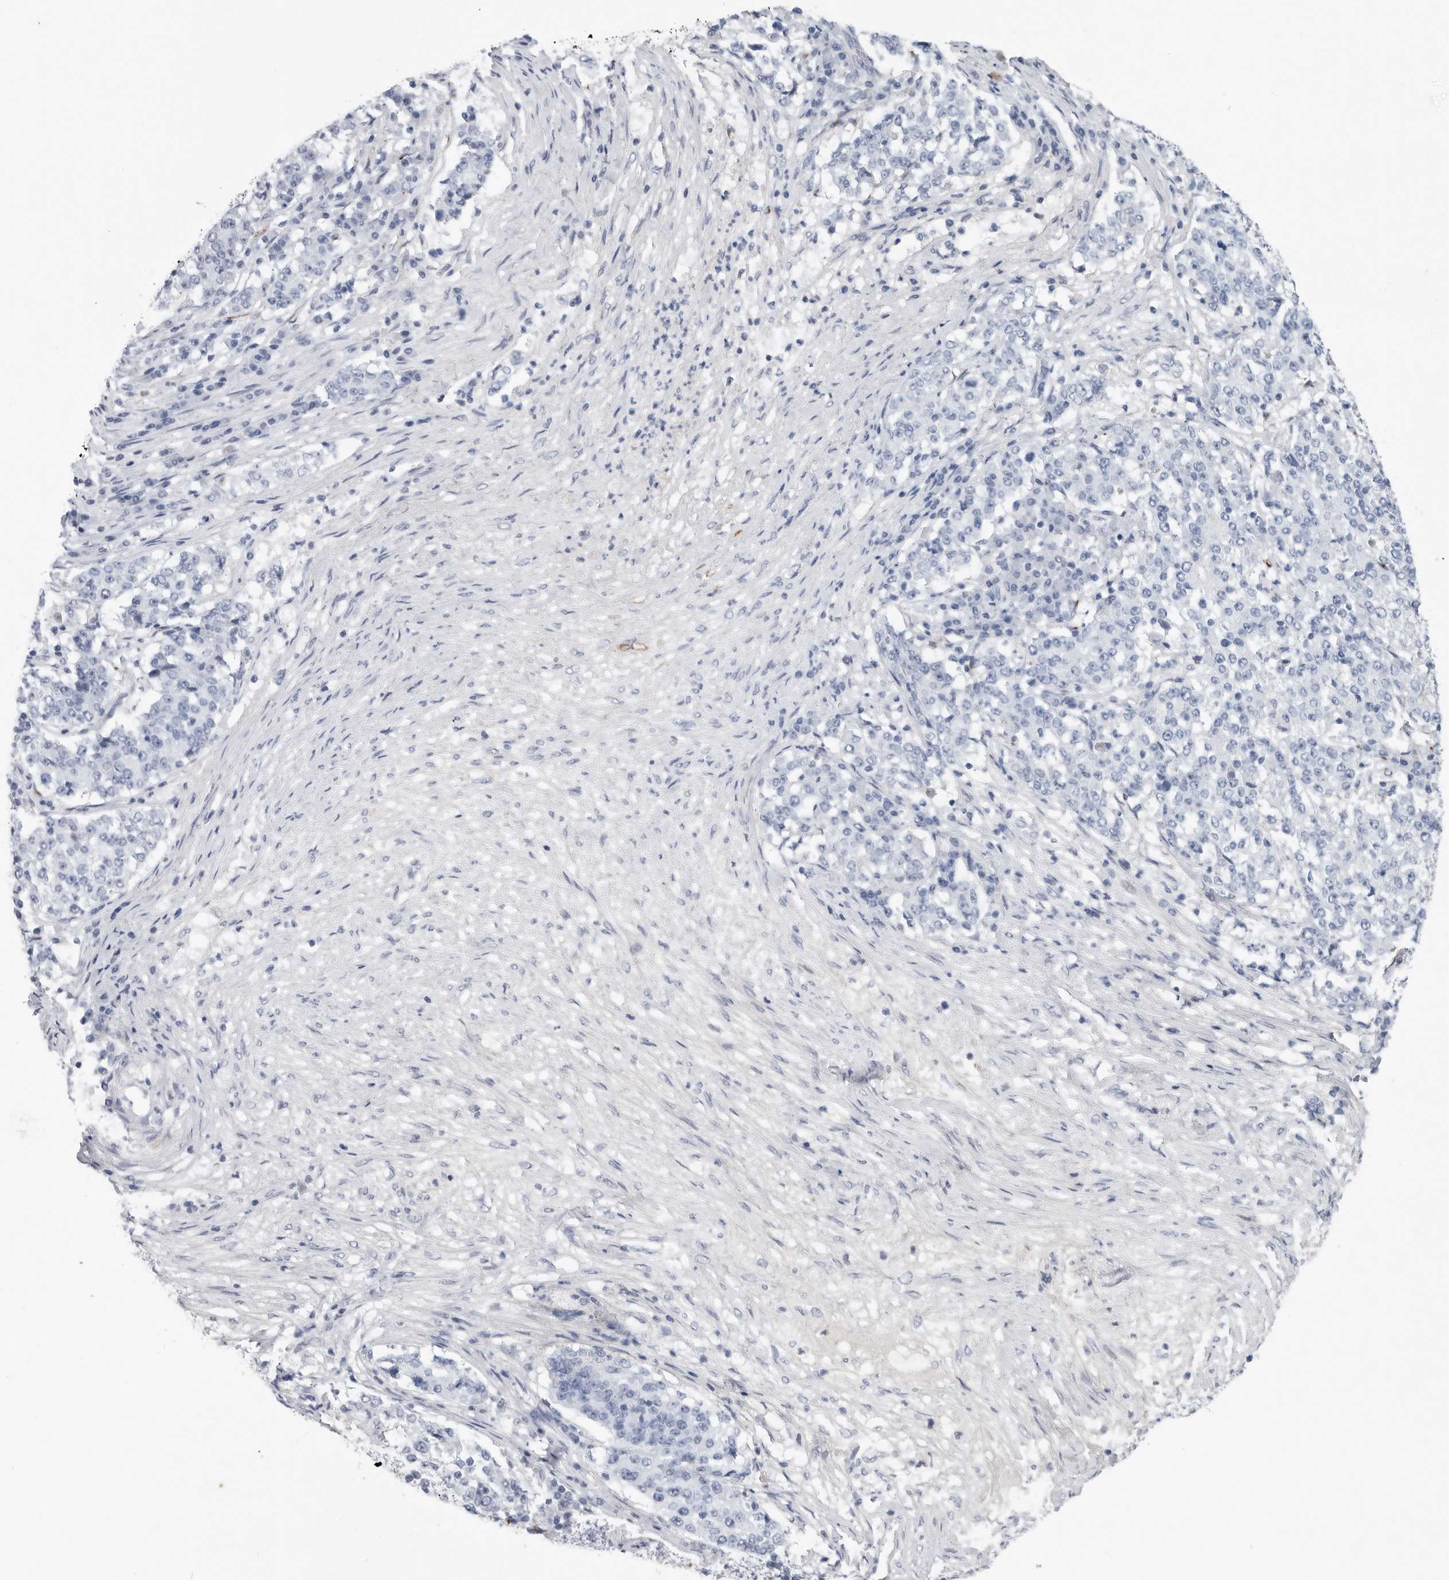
{"staining": {"intensity": "negative", "quantity": "none", "location": "none"}, "tissue": "stomach cancer", "cell_type": "Tumor cells", "image_type": "cancer", "snomed": [{"axis": "morphology", "description": "Adenocarcinoma, NOS"}, {"axis": "topography", "description": "Stomach"}], "caption": "Immunohistochemistry image of neoplastic tissue: human stomach cancer (adenocarcinoma) stained with DAB exhibits no significant protein expression in tumor cells.", "gene": "TIMP1", "patient": {"sex": "male", "age": 59}}